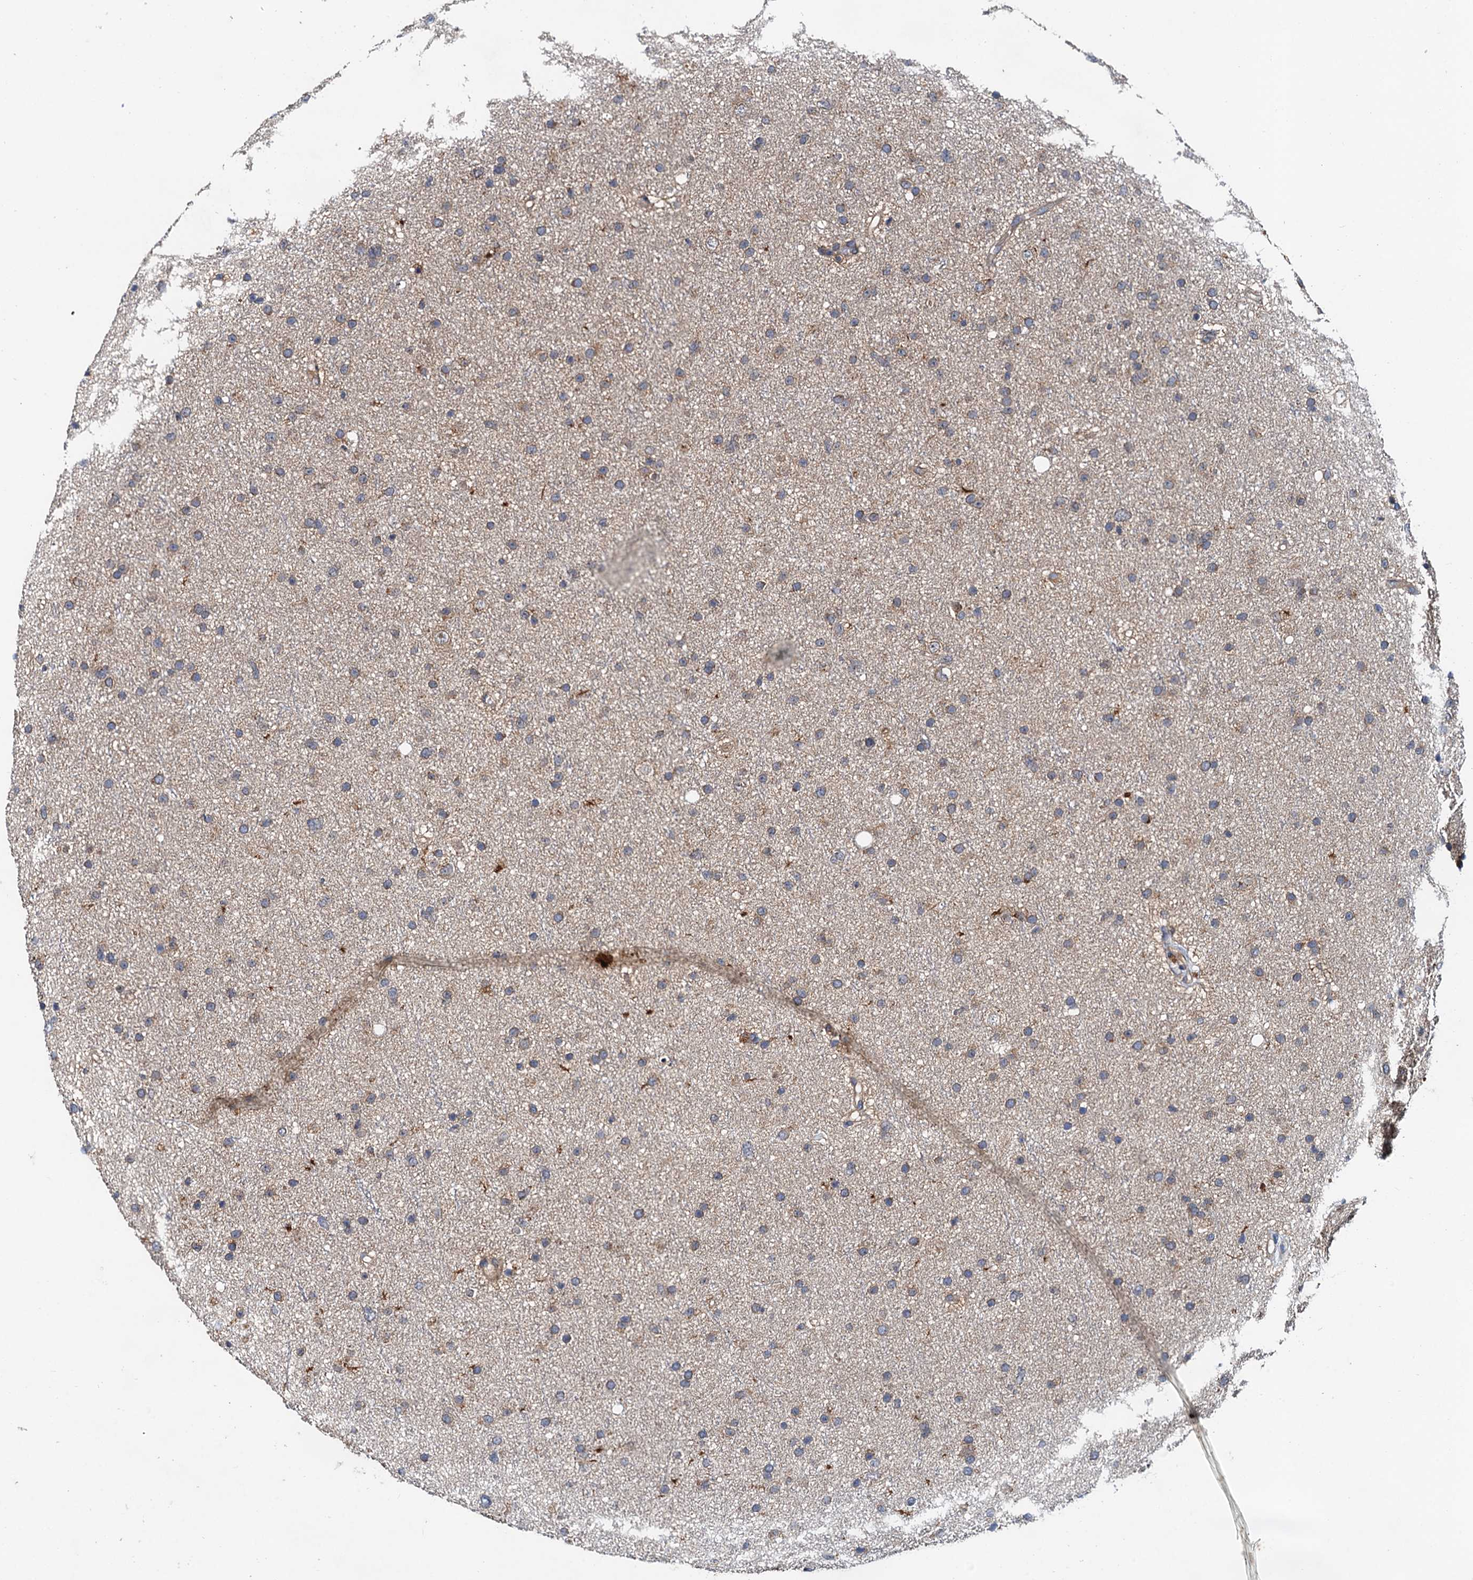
{"staining": {"intensity": "weak", "quantity": "25%-75%", "location": "cytoplasmic/membranous"}, "tissue": "glioma", "cell_type": "Tumor cells", "image_type": "cancer", "snomed": [{"axis": "morphology", "description": "Glioma, malignant, Low grade"}, {"axis": "topography", "description": "Cerebral cortex"}], "caption": "IHC of malignant low-grade glioma reveals low levels of weak cytoplasmic/membranous expression in about 25%-75% of tumor cells.", "gene": "EFL1", "patient": {"sex": "female", "age": 39}}